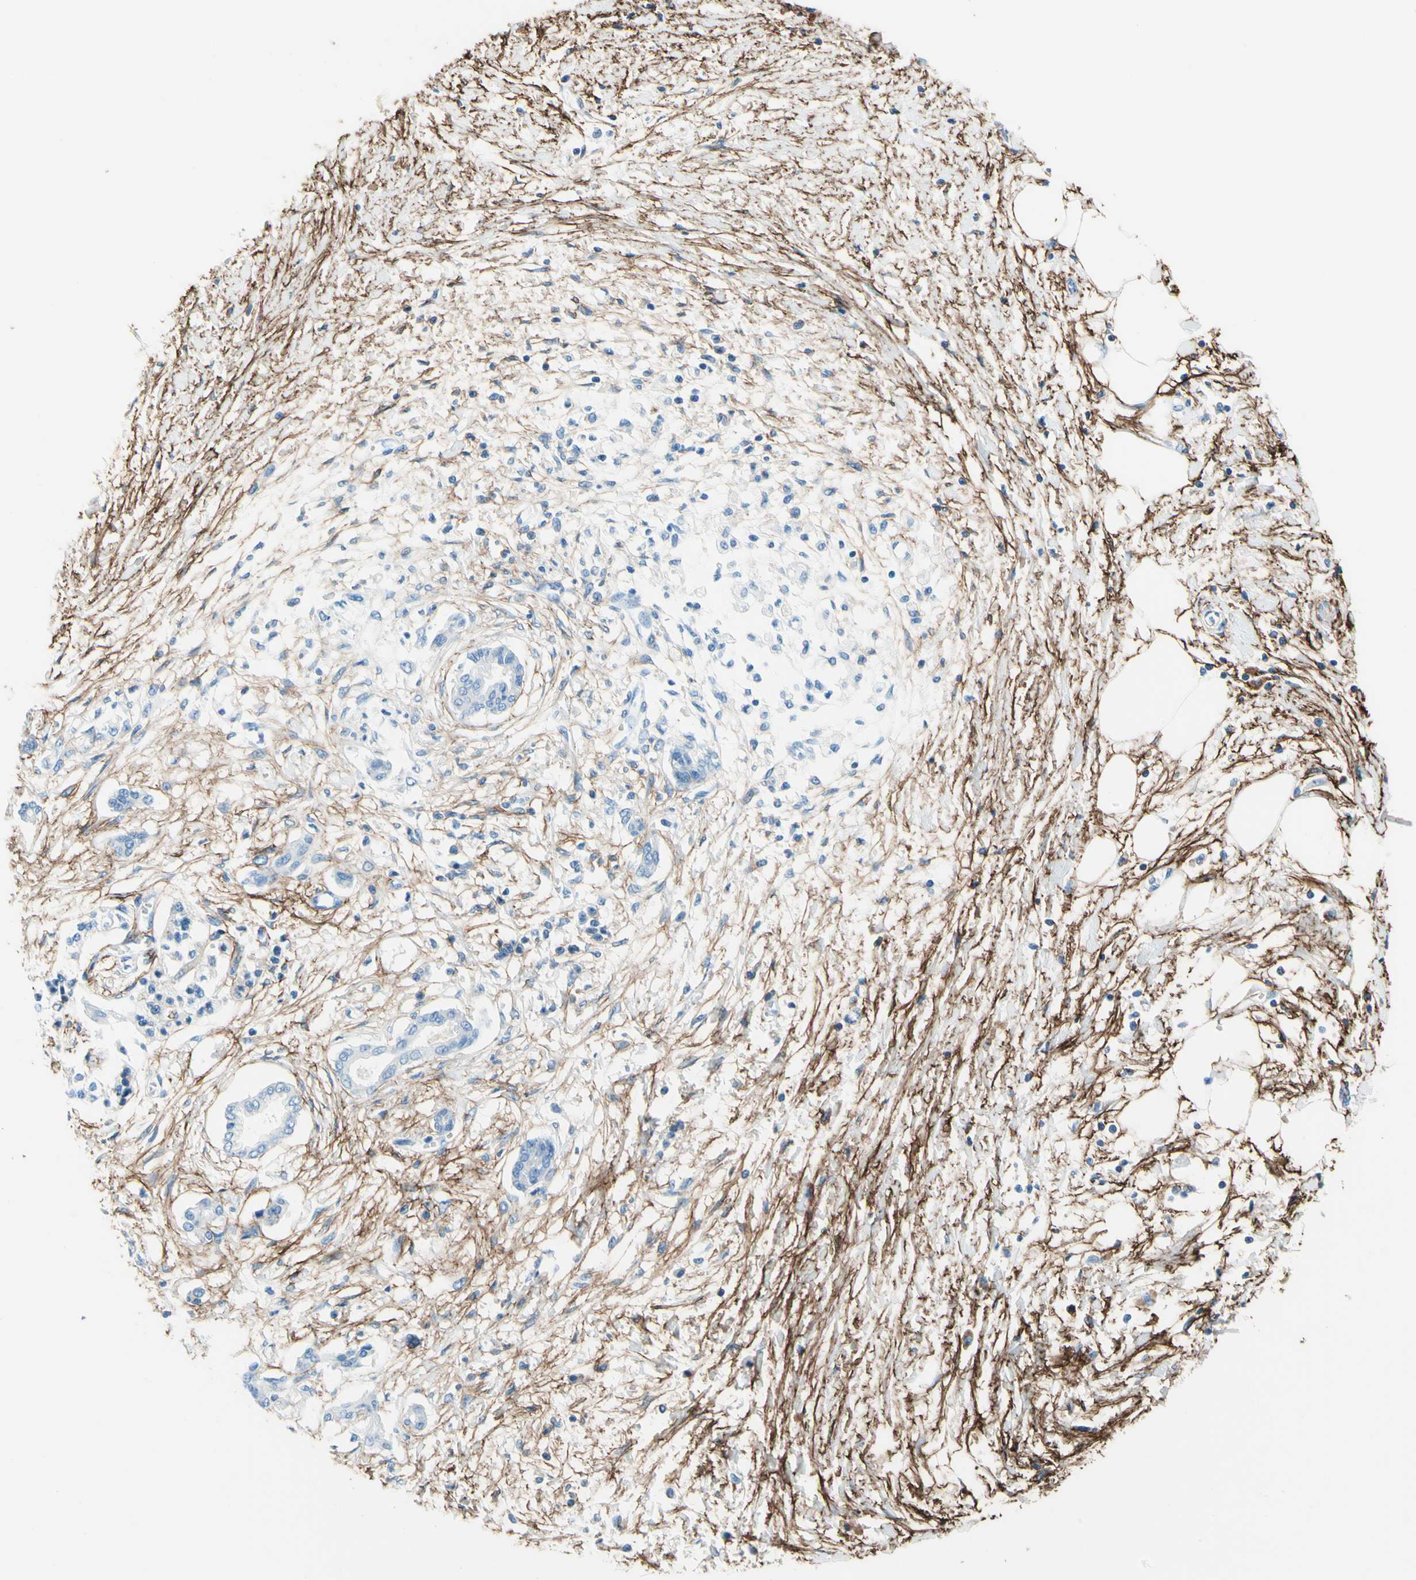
{"staining": {"intensity": "negative", "quantity": "none", "location": "none"}, "tissue": "pancreatic cancer", "cell_type": "Tumor cells", "image_type": "cancer", "snomed": [{"axis": "morphology", "description": "Adenocarcinoma, NOS"}, {"axis": "topography", "description": "Pancreas"}], "caption": "A high-resolution micrograph shows immunohistochemistry staining of pancreatic cancer, which displays no significant expression in tumor cells.", "gene": "MFAP5", "patient": {"sex": "male", "age": 56}}